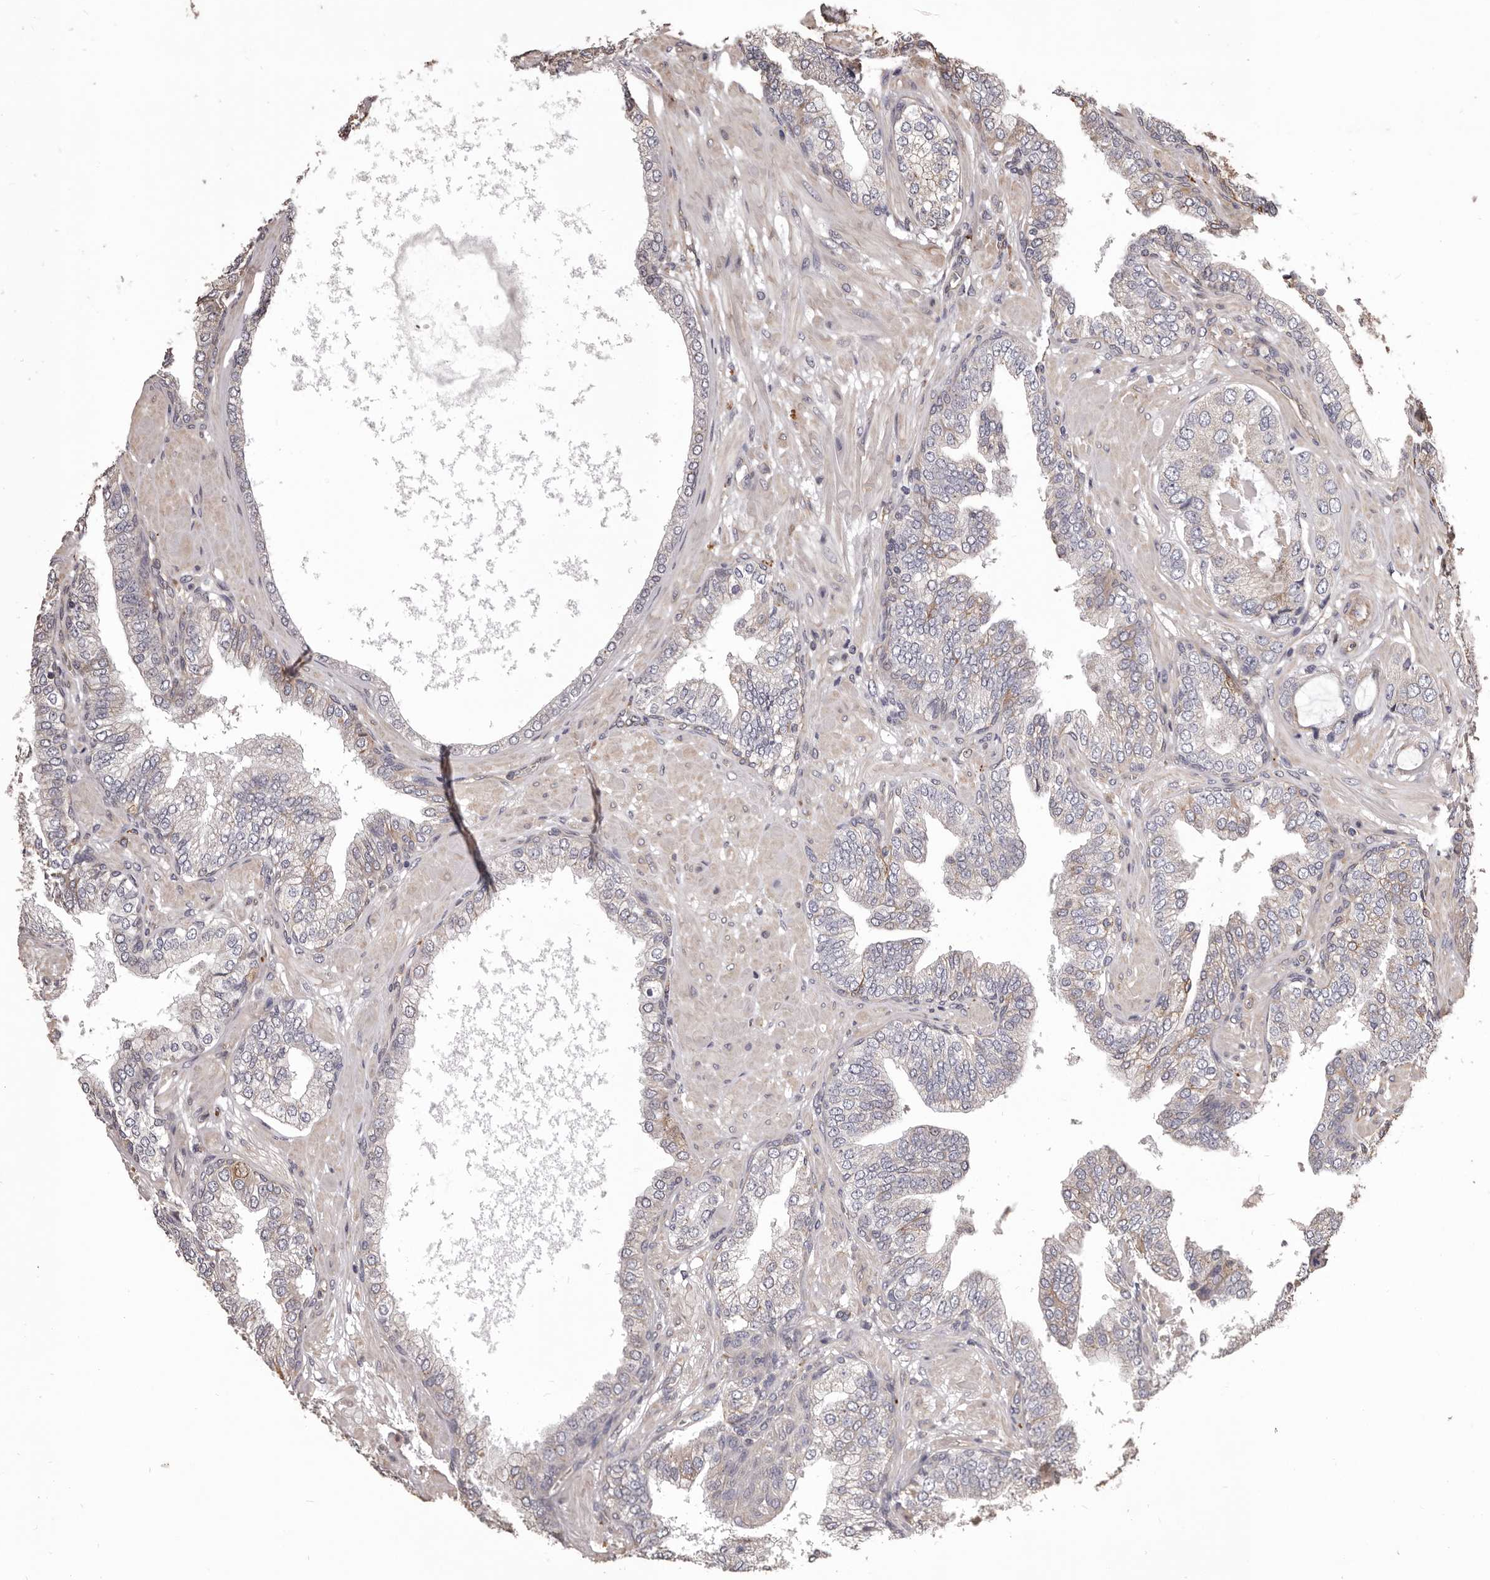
{"staining": {"intensity": "negative", "quantity": "none", "location": "none"}, "tissue": "prostate cancer", "cell_type": "Tumor cells", "image_type": "cancer", "snomed": [{"axis": "morphology", "description": "Adenocarcinoma, High grade"}, {"axis": "topography", "description": "Prostate"}], "caption": "High power microscopy photomicrograph of an immunohistochemistry histopathology image of prostate cancer (adenocarcinoma (high-grade)), revealing no significant expression in tumor cells.", "gene": "CEP104", "patient": {"sex": "male", "age": 59}}